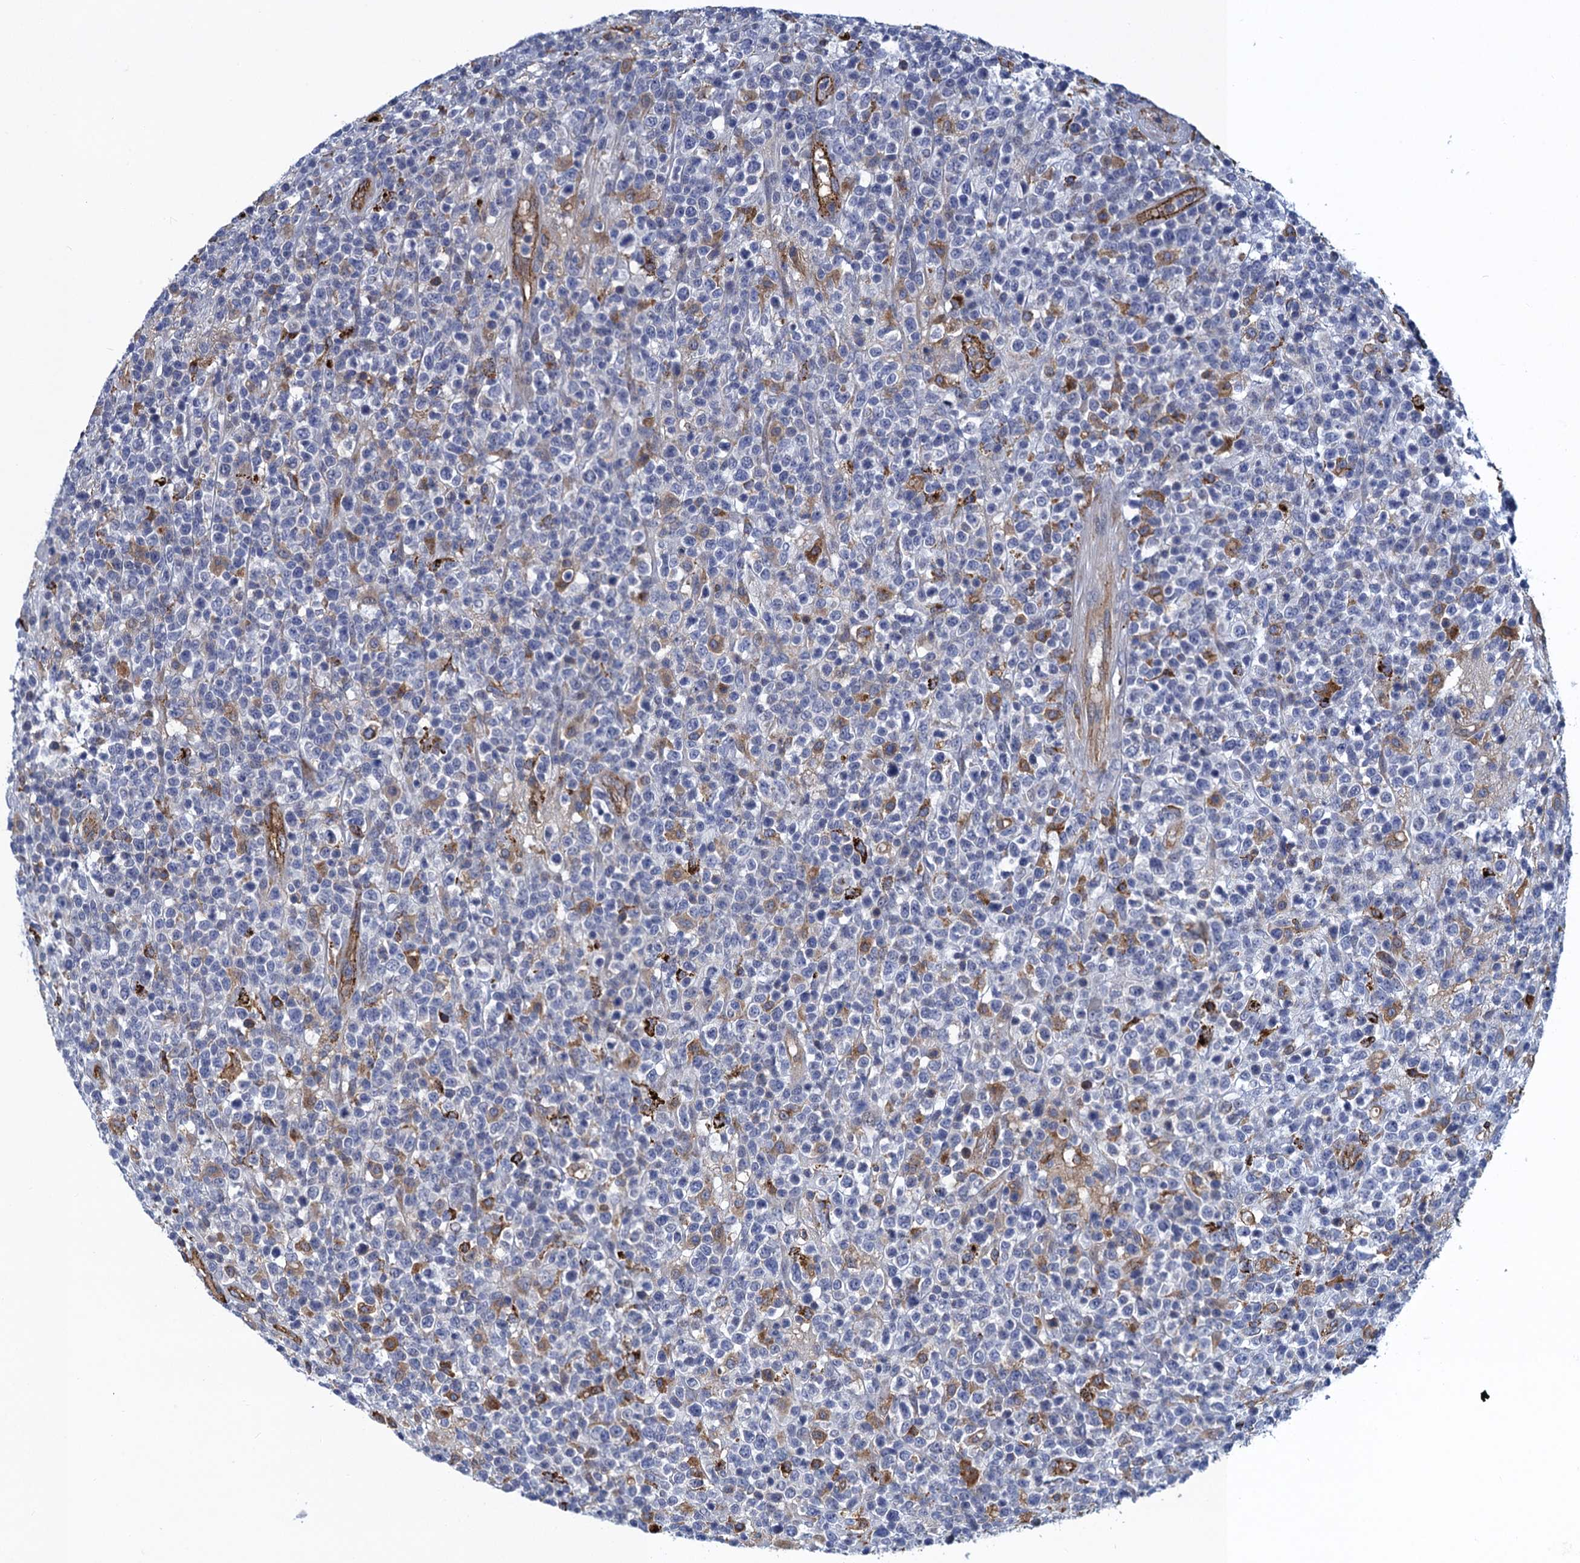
{"staining": {"intensity": "negative", "quantity": "none", "location": "none"}, "tissue": "lymphoma", "cell_type": "Tumor cells", "image_type": "cancer", "snomed": [{"axis": "morphology", "description": "Malignant lymphoma, non-Hodgkin's type, High grade"}, {"axis": "topography", "description": "Colon"}], "caption": "High power microscopy image of an immunohistochemistry micrograph of malignant lymphoma, non-Hodgkin's type (high-grade), revealing no significant expression in tumor cells. (DAB (3,3'-diaminobenzidine) immunohistochemistry (IHC) with hematoxylin counter stain).", "gene": "DNHD1", "patient": {"sex": "female", "age": 53}}